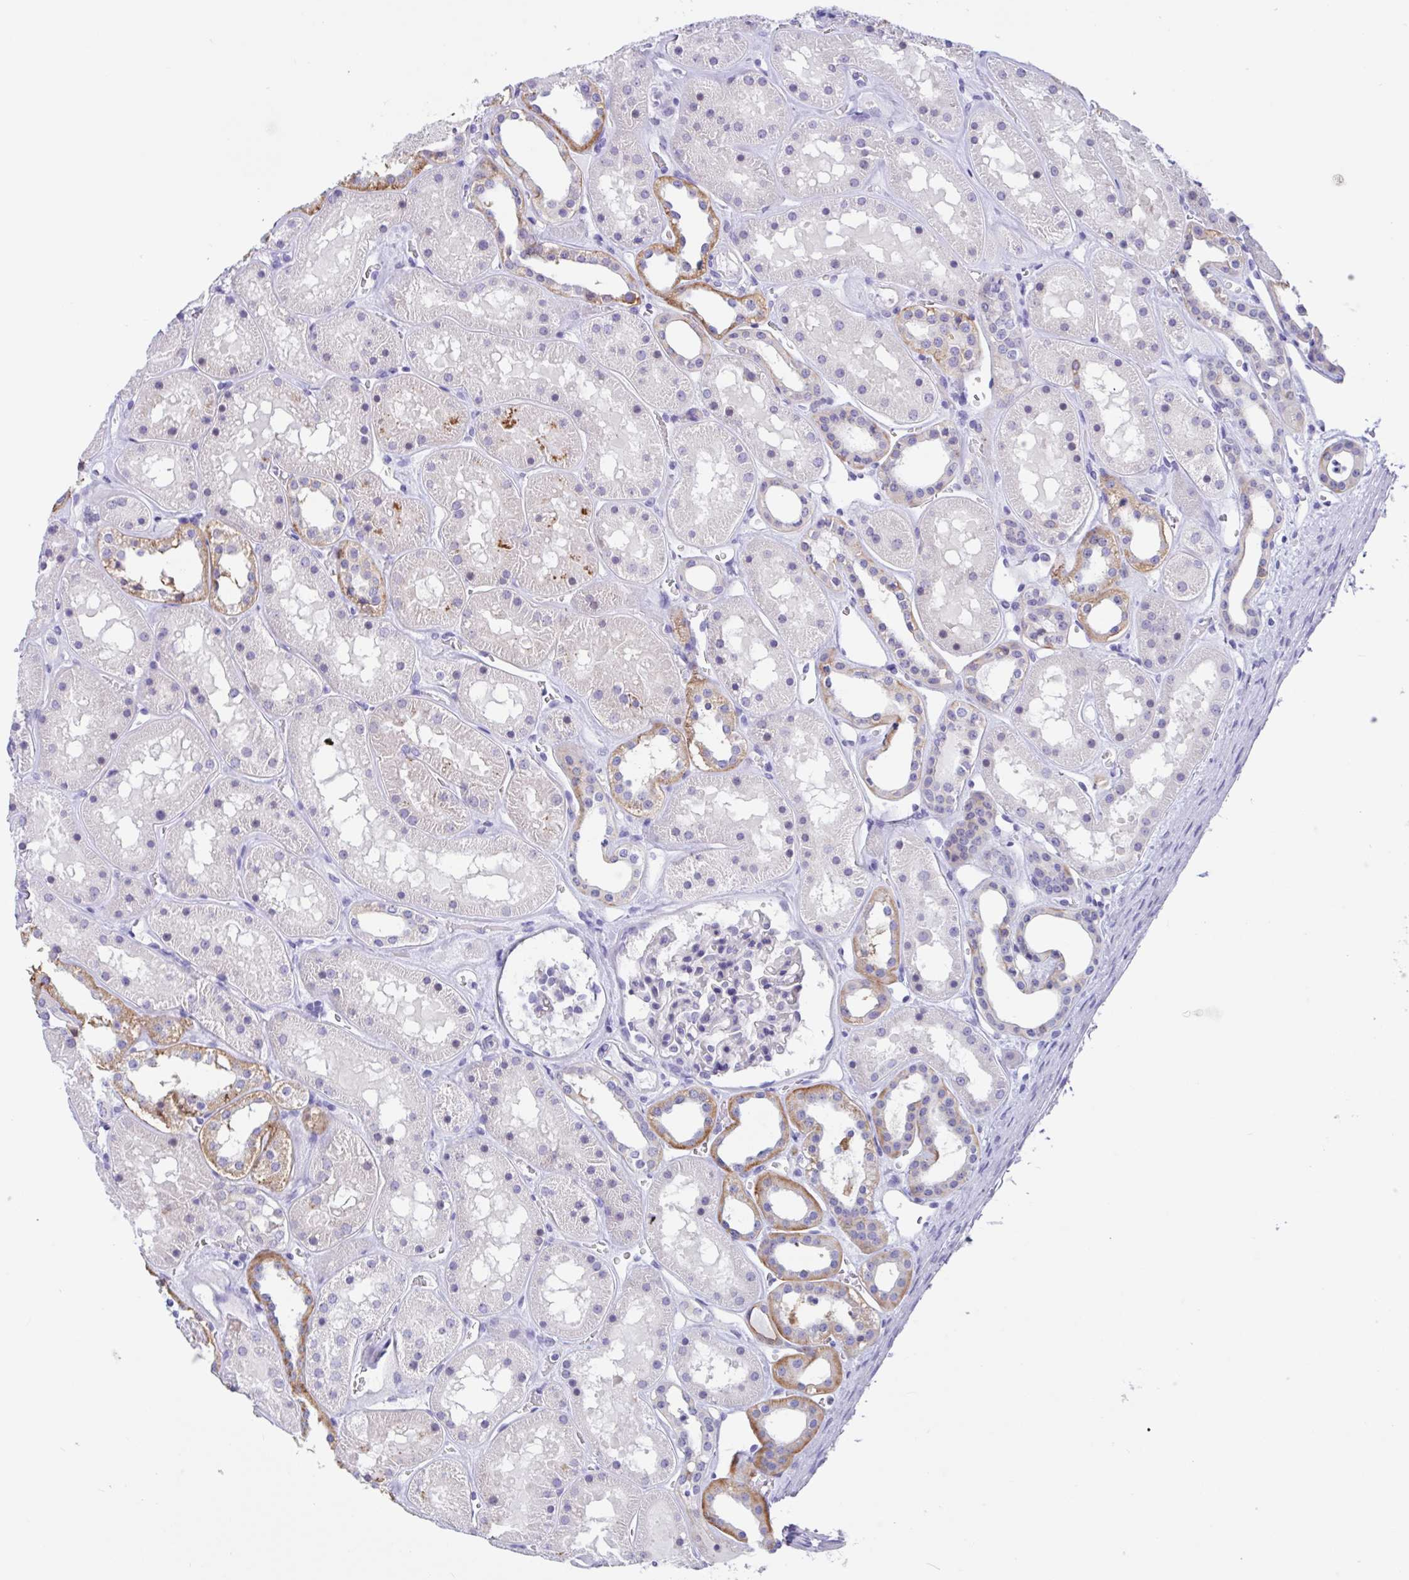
{"staining": {"intensity": "negative", "quantity": "none", "location": "none"}, "tissue": "kidney", "cell_type": "Cells in glomeruli", "image_type": "normal", "snomed": [{"axis": "morphology", "description": "Normal tissue, NOS"}, {"axis": "topography", "description": "Kidney"}], "caption": "The image shows no significant positivity in cells in glomeruli of kidney.", "gene": "OR6N2", "patient": {"sex": "female", "age": 41}}